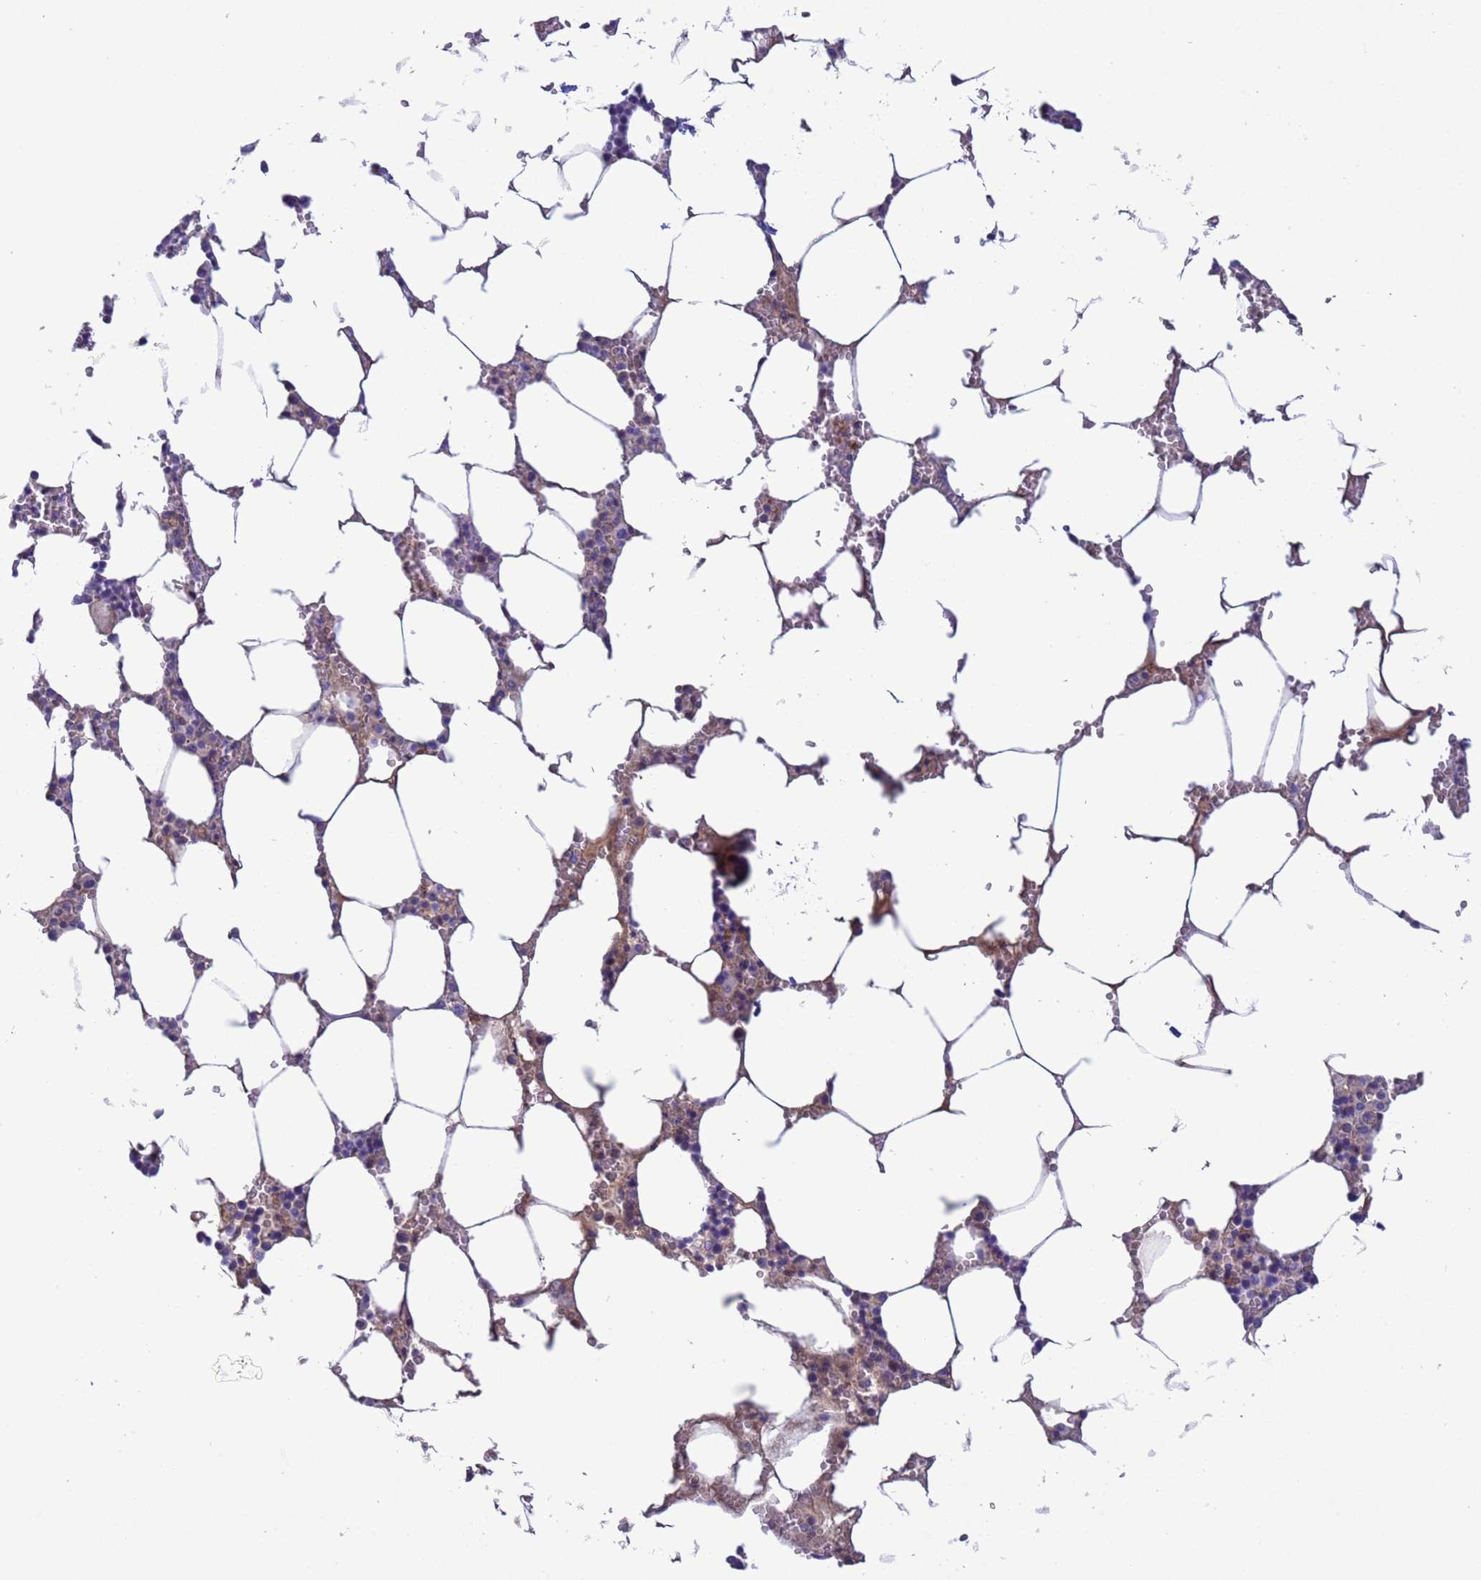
{"staining": {"intensity": "negative", "quantity": "none", "location": "none"}, "tissue": "bone marrow", "cell_type": "Hematopoietic cells", "image_type": "normal", "snomed": [{"axis": "morphology", "description": "Normal tissue, NOS"}, {"axis": "topography", "description": "Bone marrow"}], "caption": "The histopathology image displays no significant expression in hematopoietic cells of bone marrow. (Stains: DAB IHC with hematoxylin counter stain, Microscopy: brightfield microscopy at high magnification).", "gene": "AKR1C2", "patient": {"sex": "male", "age": 70}}